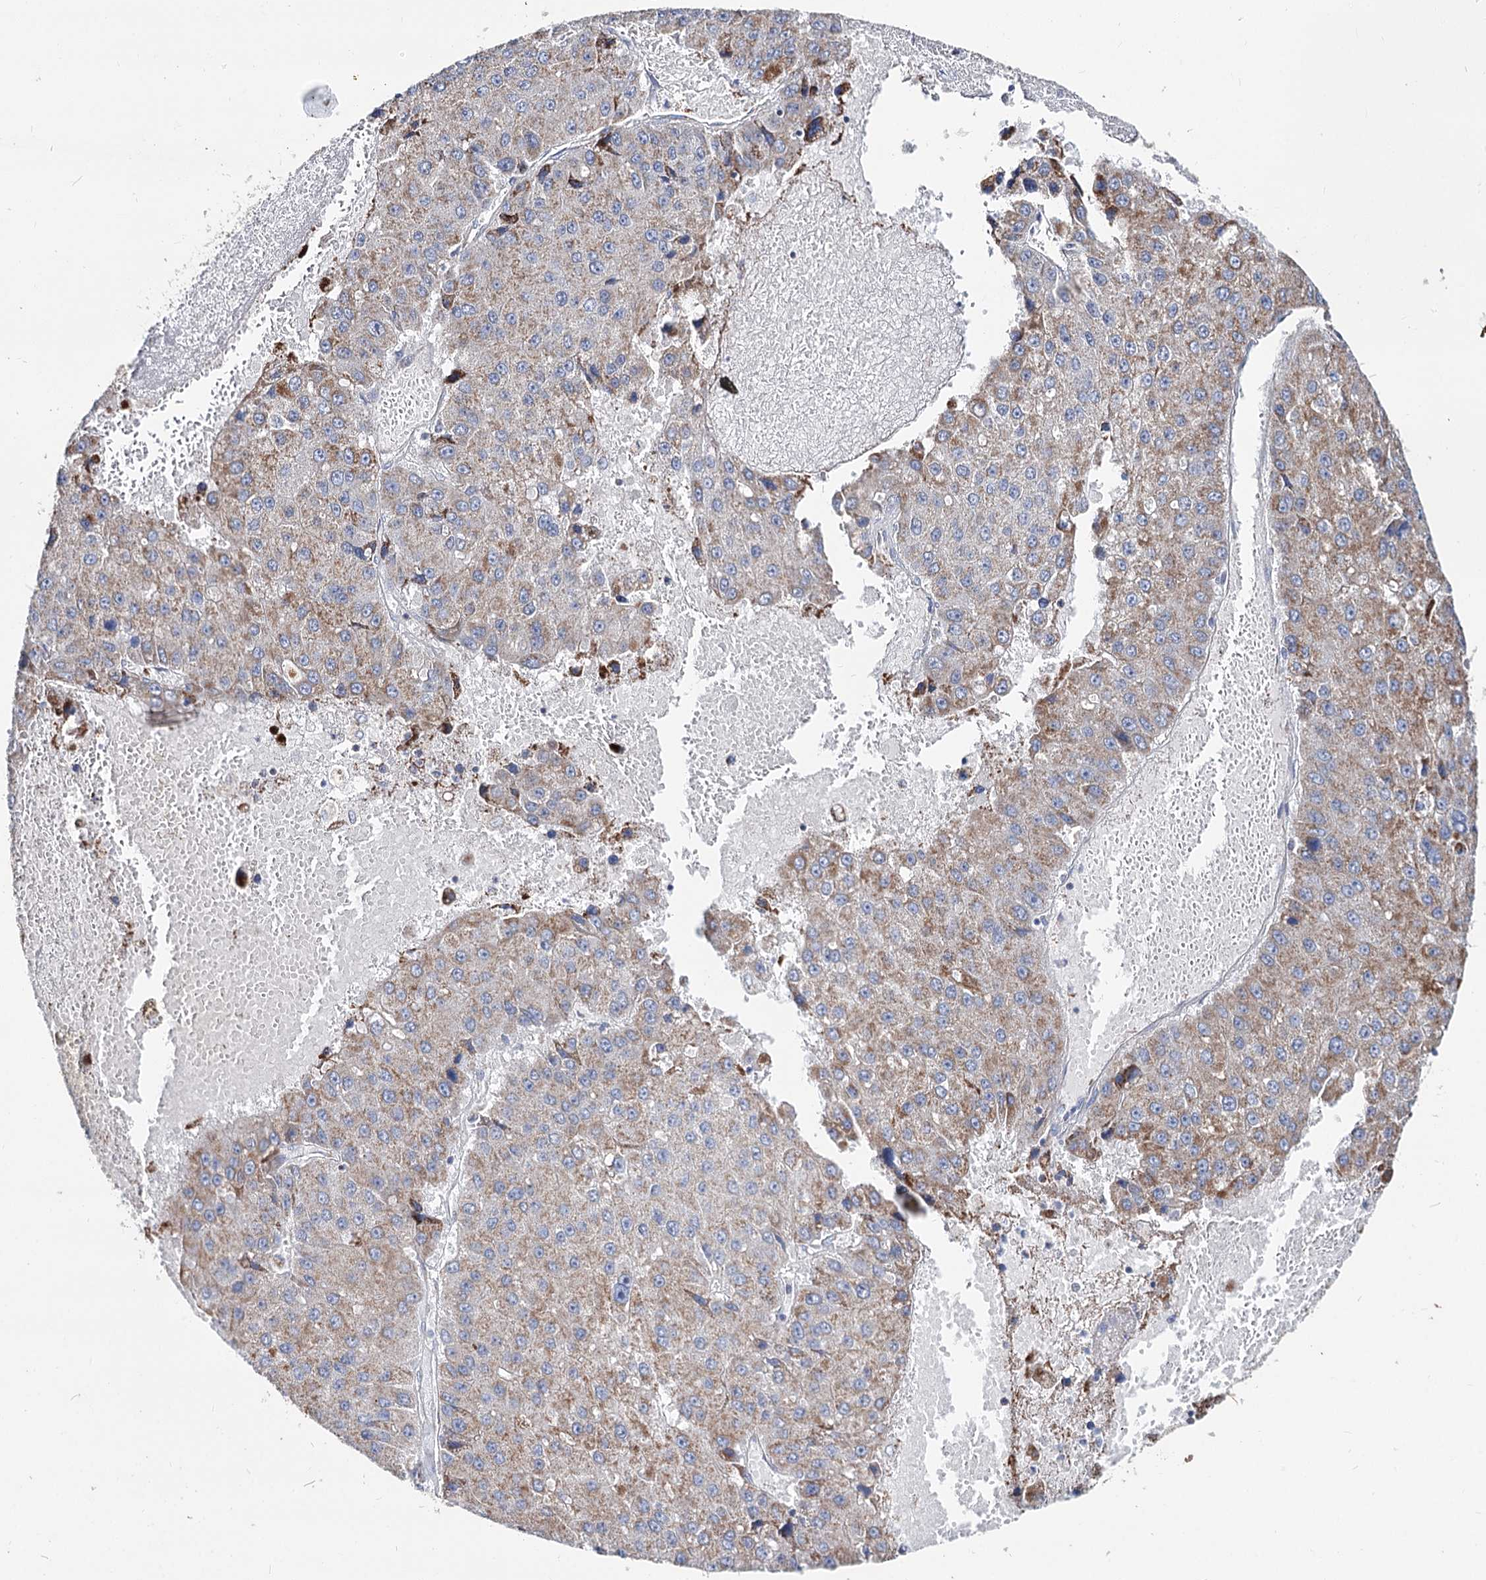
{"staining": {"intensity": "moderate", "quantity": "25%-75%", "location": "cytoplasmic/membranous"}, "tissue": "liver cancer", "cell_type": "Tumor cells", "image_type": "cancer", "snomed": [{"axis": "morphology", "description": "Carcinoma, Hepatocellular, NOS"}, {"axis": "topography", "description": "Liver"}], "caption": "A micrograph of human liver hepatocellular carcinoma stained for a protein displays moderate cytoplasmic/membranous brown staining in tumor cells. (Brightfield microscopy of DAB IHC at high magnification).", "gene": "MCCC2", "patient": {"sex": "female", "age": 73}}